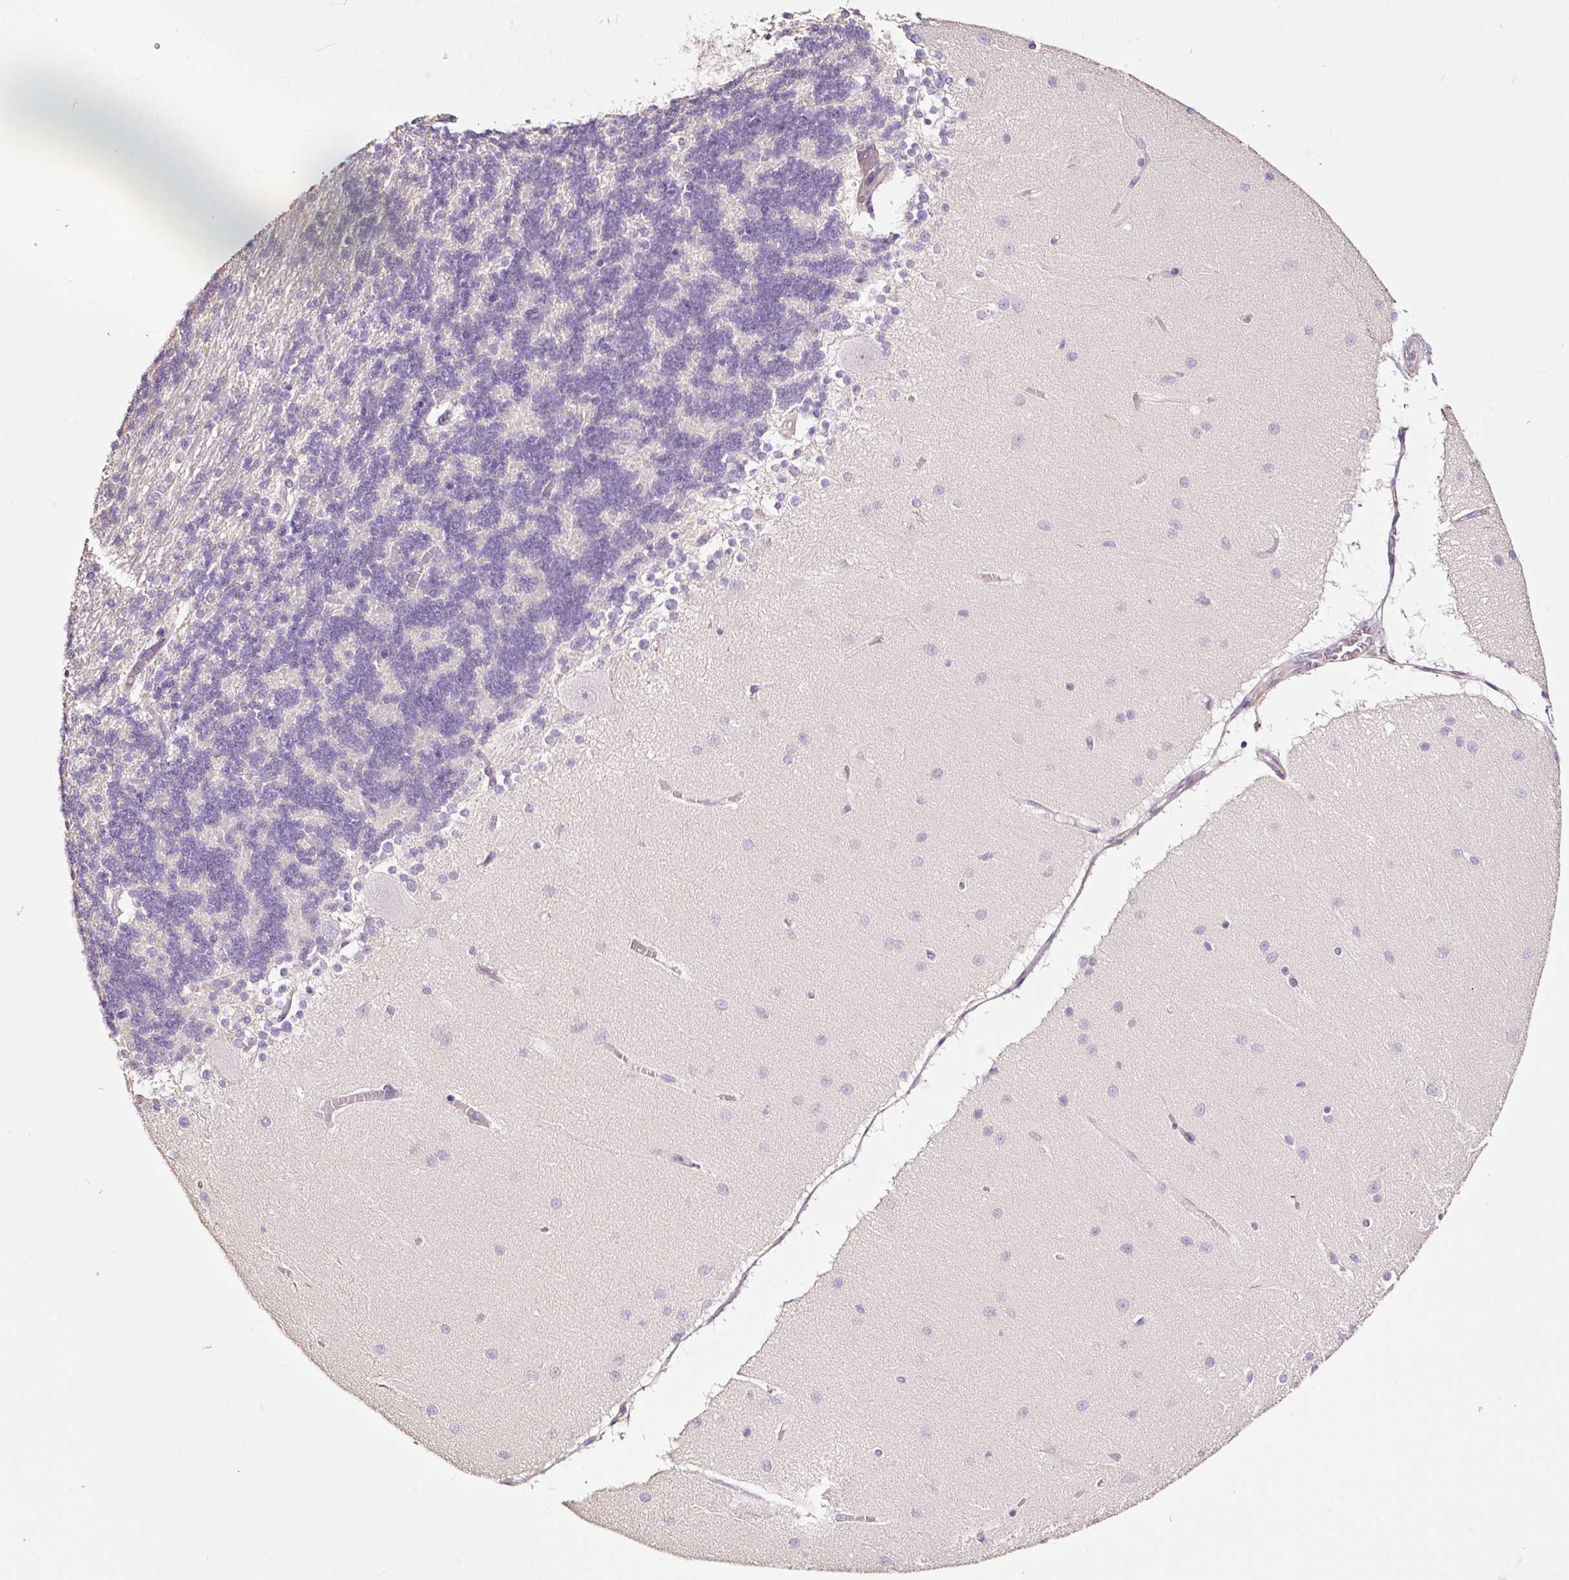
{"staining": {"intensity": "negative", "quantity": "none", "location": "none"}, "tissue": "cerebellum", "cell_type": "Cells in granular layer", "image_type": "normal", "snomed": [{"axis": "morphology", "description": "Normal tissue, NOS"}, {"axis": "topography", "description": "Cerebellum"}], "caption": "Cells in granular layer show no significant positivity in unremarkable cerebellum. (DAB (3,3'-diaminobenzidine) IHC visualized using brightfield microscopy, high magnification).", "gene": "CYB561A3", "patient": {"sex": "female", "age": 54}}